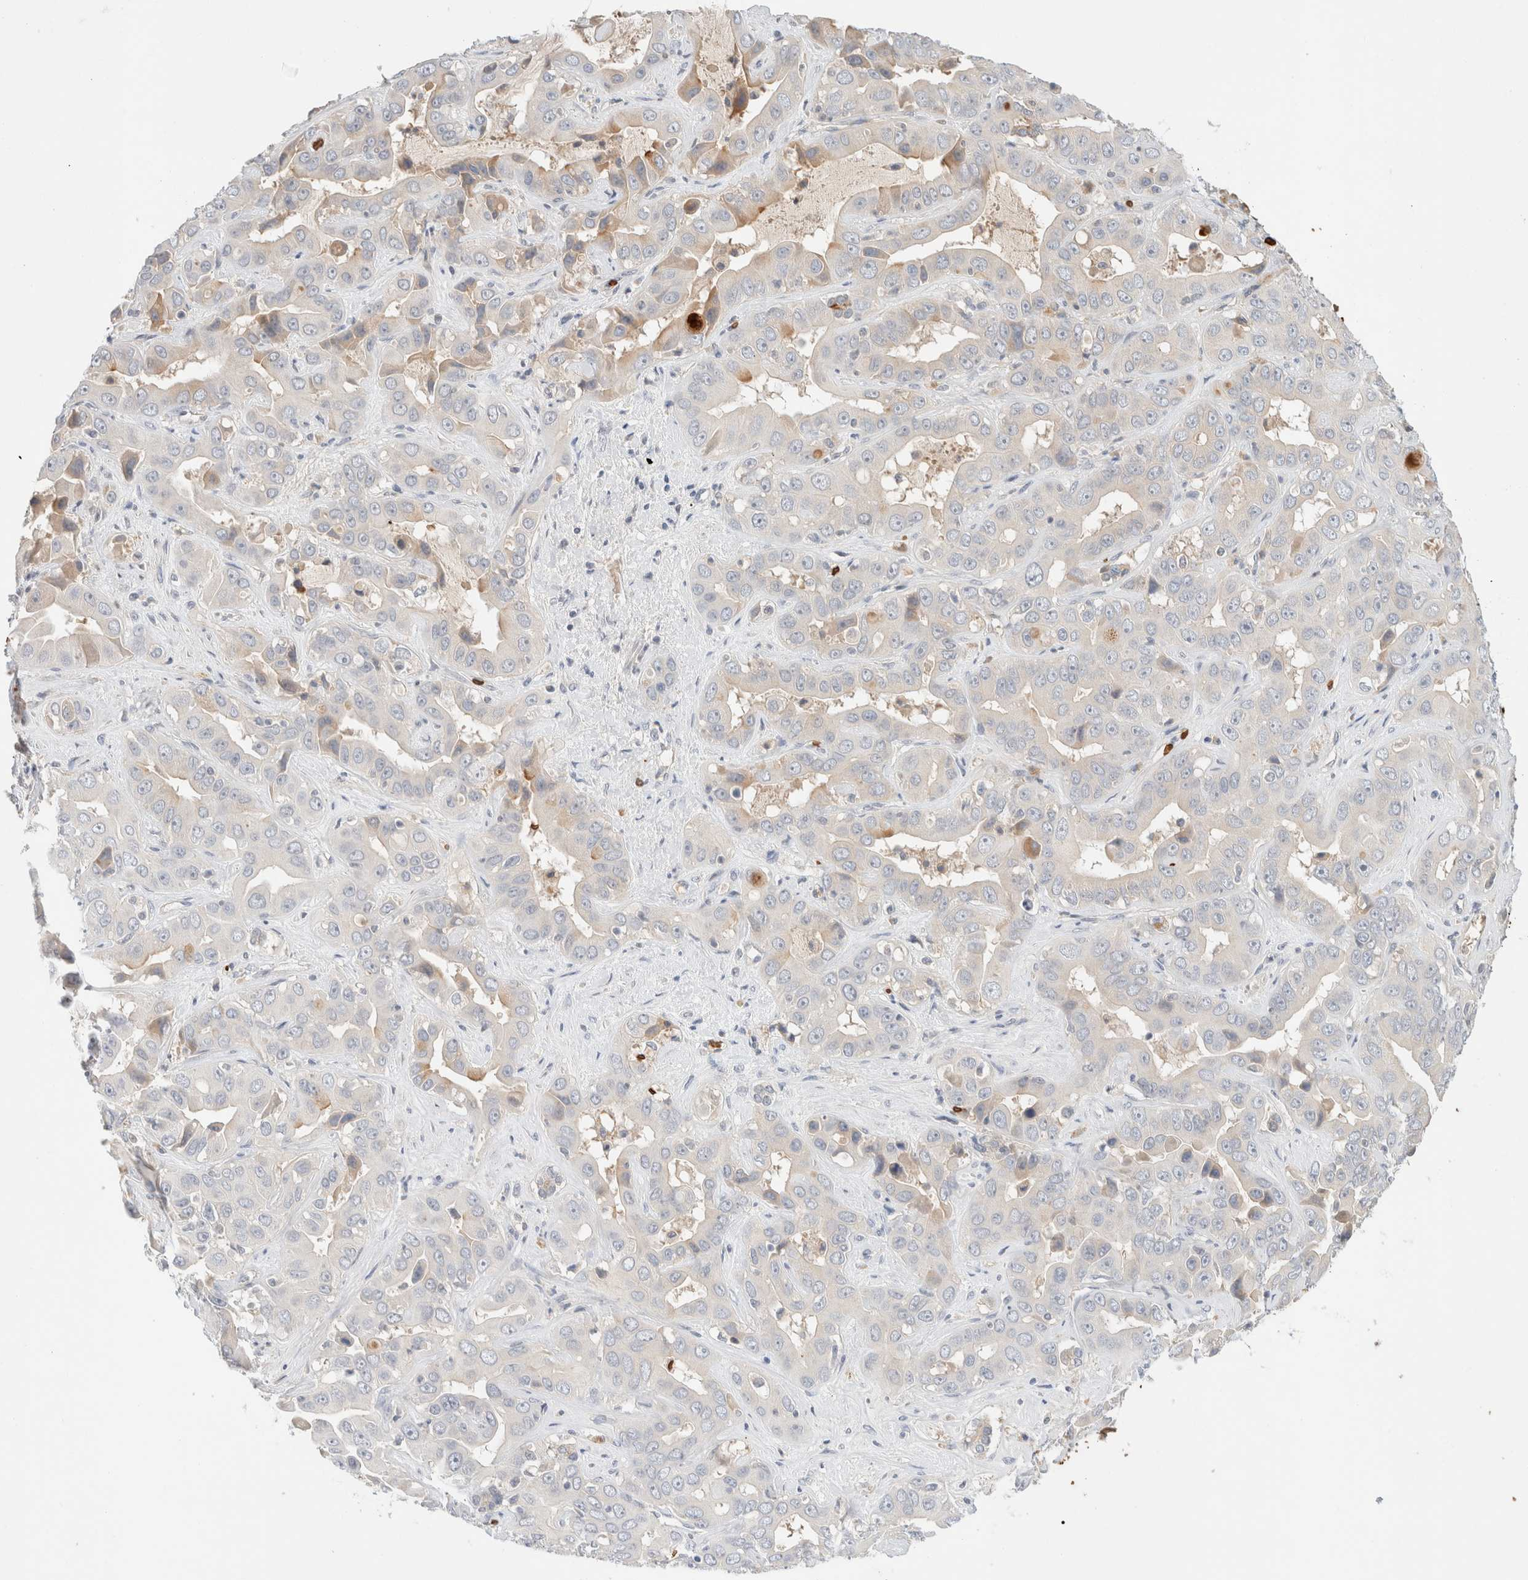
{"staining": {"intensity": "weak", "quantity": "<25%", "location": "cytoplasmic/membranous"}, "tissue": "liver cancer", "cell_type": "Tumor cells", "image_type": "cancer", "snomed": [{"axis": "morphology", "description": "Cholangiocarcinoma"}, {"axis": "topography", "description": "Liver"}], "caption": "IHC histopathology image of neoplastic tissue: liver cholangiocarcinoma stained with DAB exhibits no significant protein expression in tumor cells. (DAB immunohistochemistry, high magnification).", "gene": "MST1", "patient": {"sex": "female", "age": 52}}